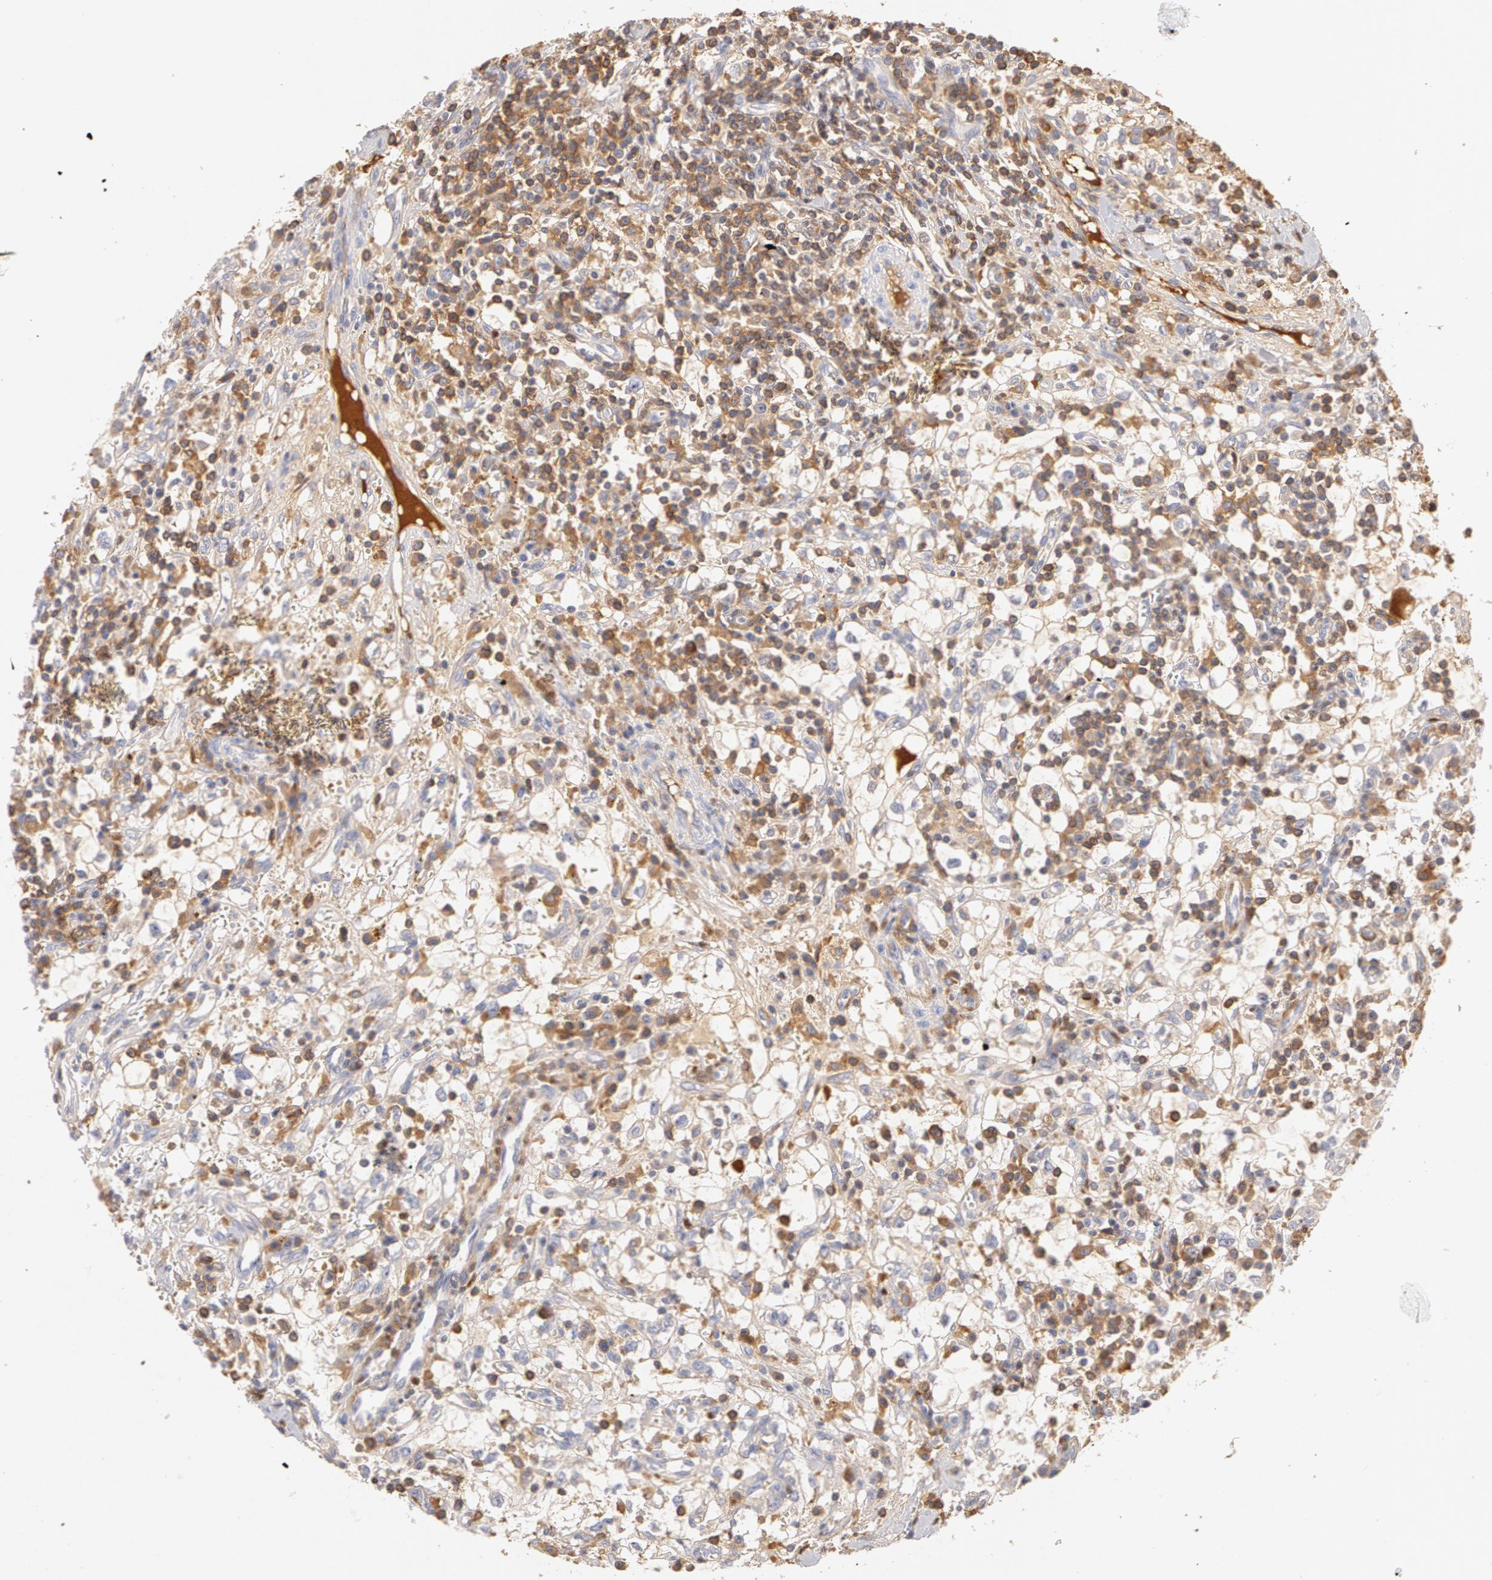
{"staining": {"intensity": "weak", "quantity": "<25%", "location": "cytoplasmic/membranous"}, "tissue": "renal cancer", "cell_type": "Tumor cells", "image_type": "cancer", "snomed": [{"axis": "morphology", "description": "Adenocarcinoma, NOS"}, {"axis": "topography", "description": "Kidney"}], "caption": "Immunohistochemistry (IHC) of human renal adenocarcinoma demonstrates no staining in tumor cells. The staining was performed using DAB to visualize the protein expression in brown, while the nuclei were stained in blue with hematoxylin (Magnification: 20x).", "gene": "GC", "patient": {"sex": "male", "age": 82}}